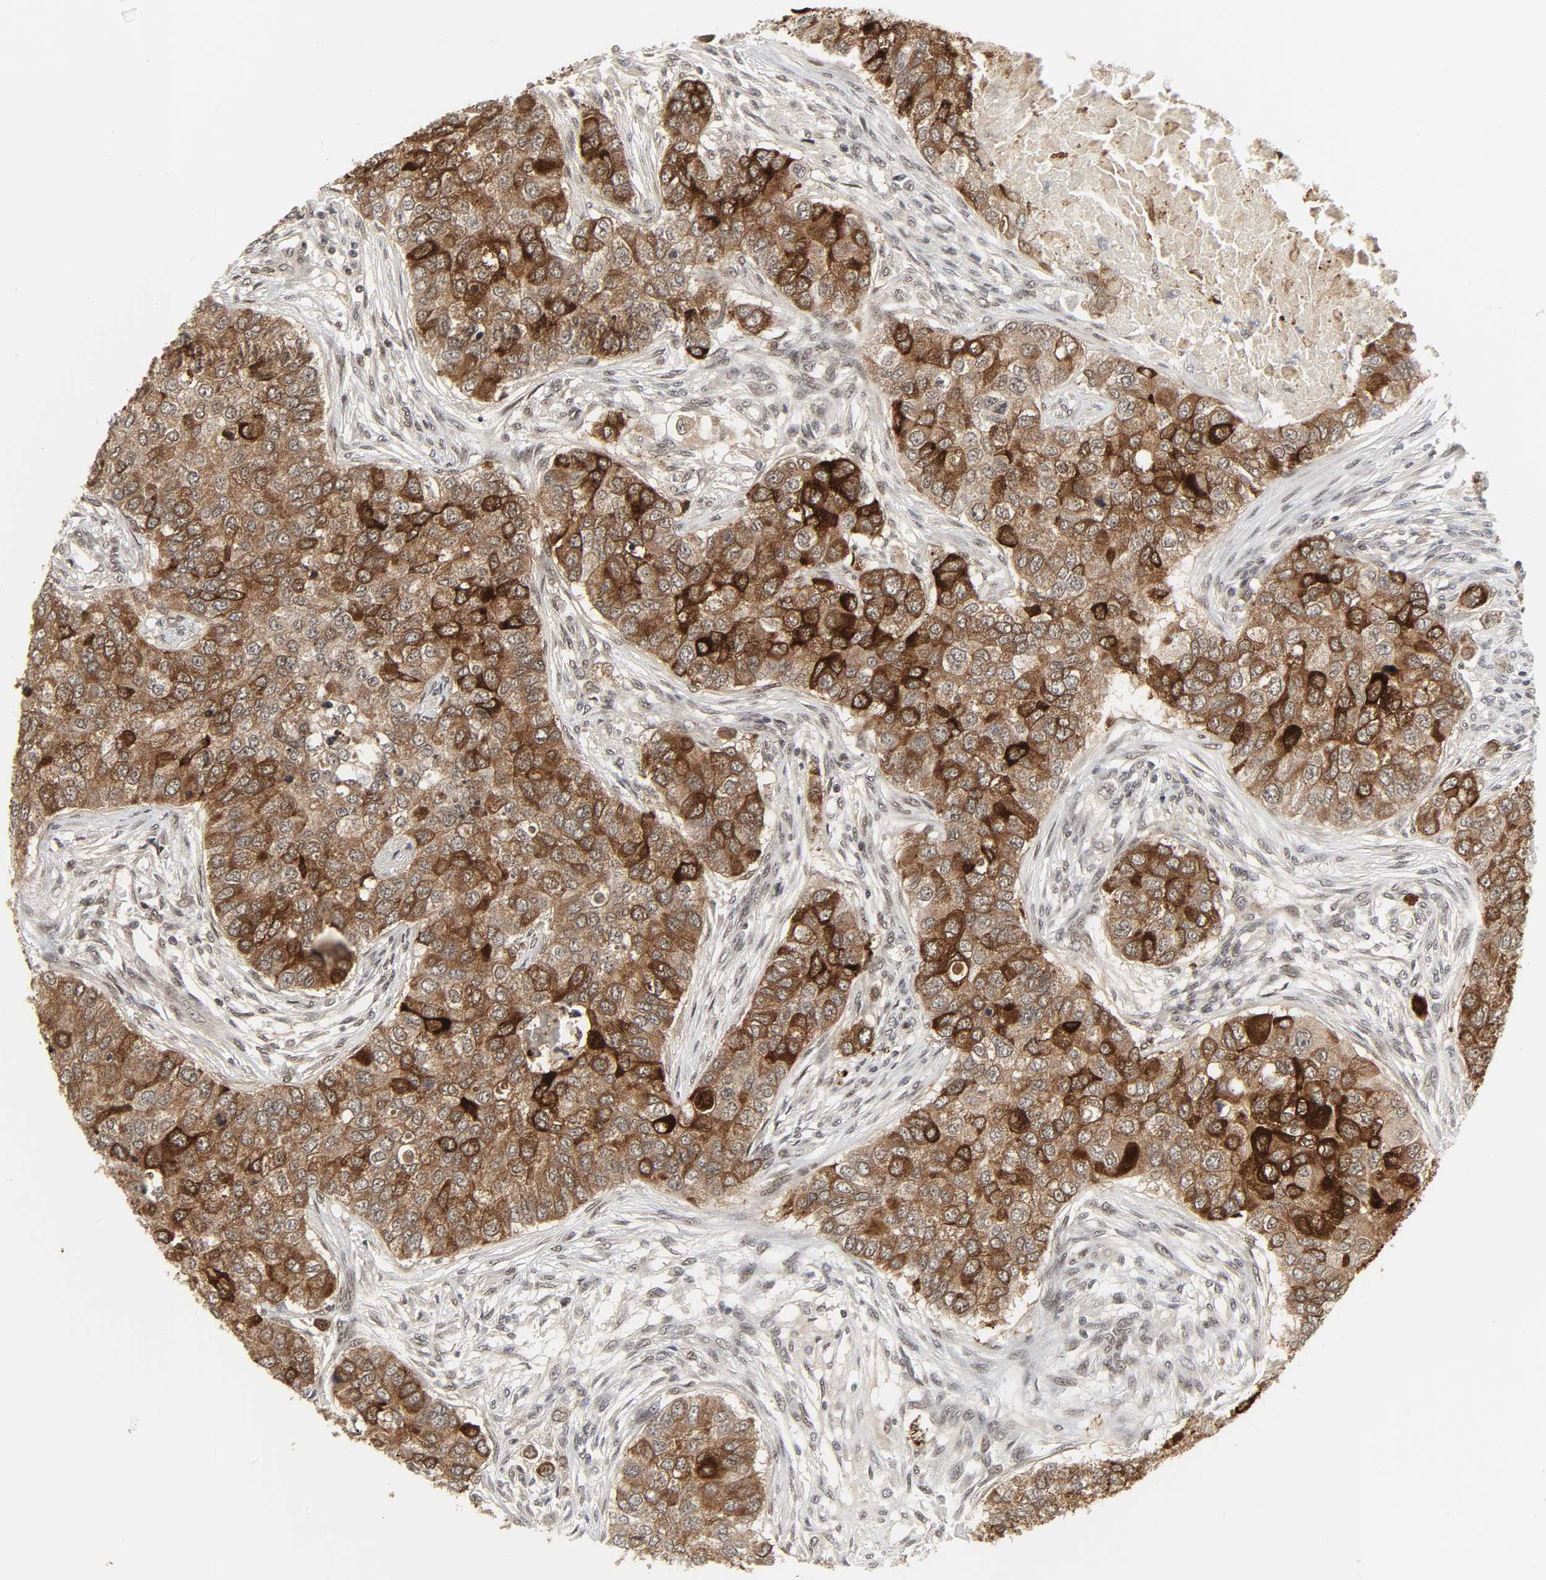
{"staining": {"intensity": "strong", "quantity": ">75%", "location": "cytoplasmic/membranous"}, "tissue": "breast cancer", "cell_type": "Tumor cells", "image_type": "cancer", "snomed": [{"axis": "morphology", "description": "Normal tissue, NOS"}, {"axis": "morphology", "description": "Duct carcinoma"}, {"axis": "topography", "description": "Breast"}], "caption": "Immunohistochemistry staining of breast invasive ductal carcinoma, which demonstrates high levels of strong cytoplasmic/membranous expression in about >75% of tumor cells indicating strong cytoplasmic/membranous protein expression. The staining was performed using DAB (brown) for protein detection and nuclei were counterstained in hematoxylin (blue).", "gene": "MUC1", "patient": {"sex": "female", "age": 49}}